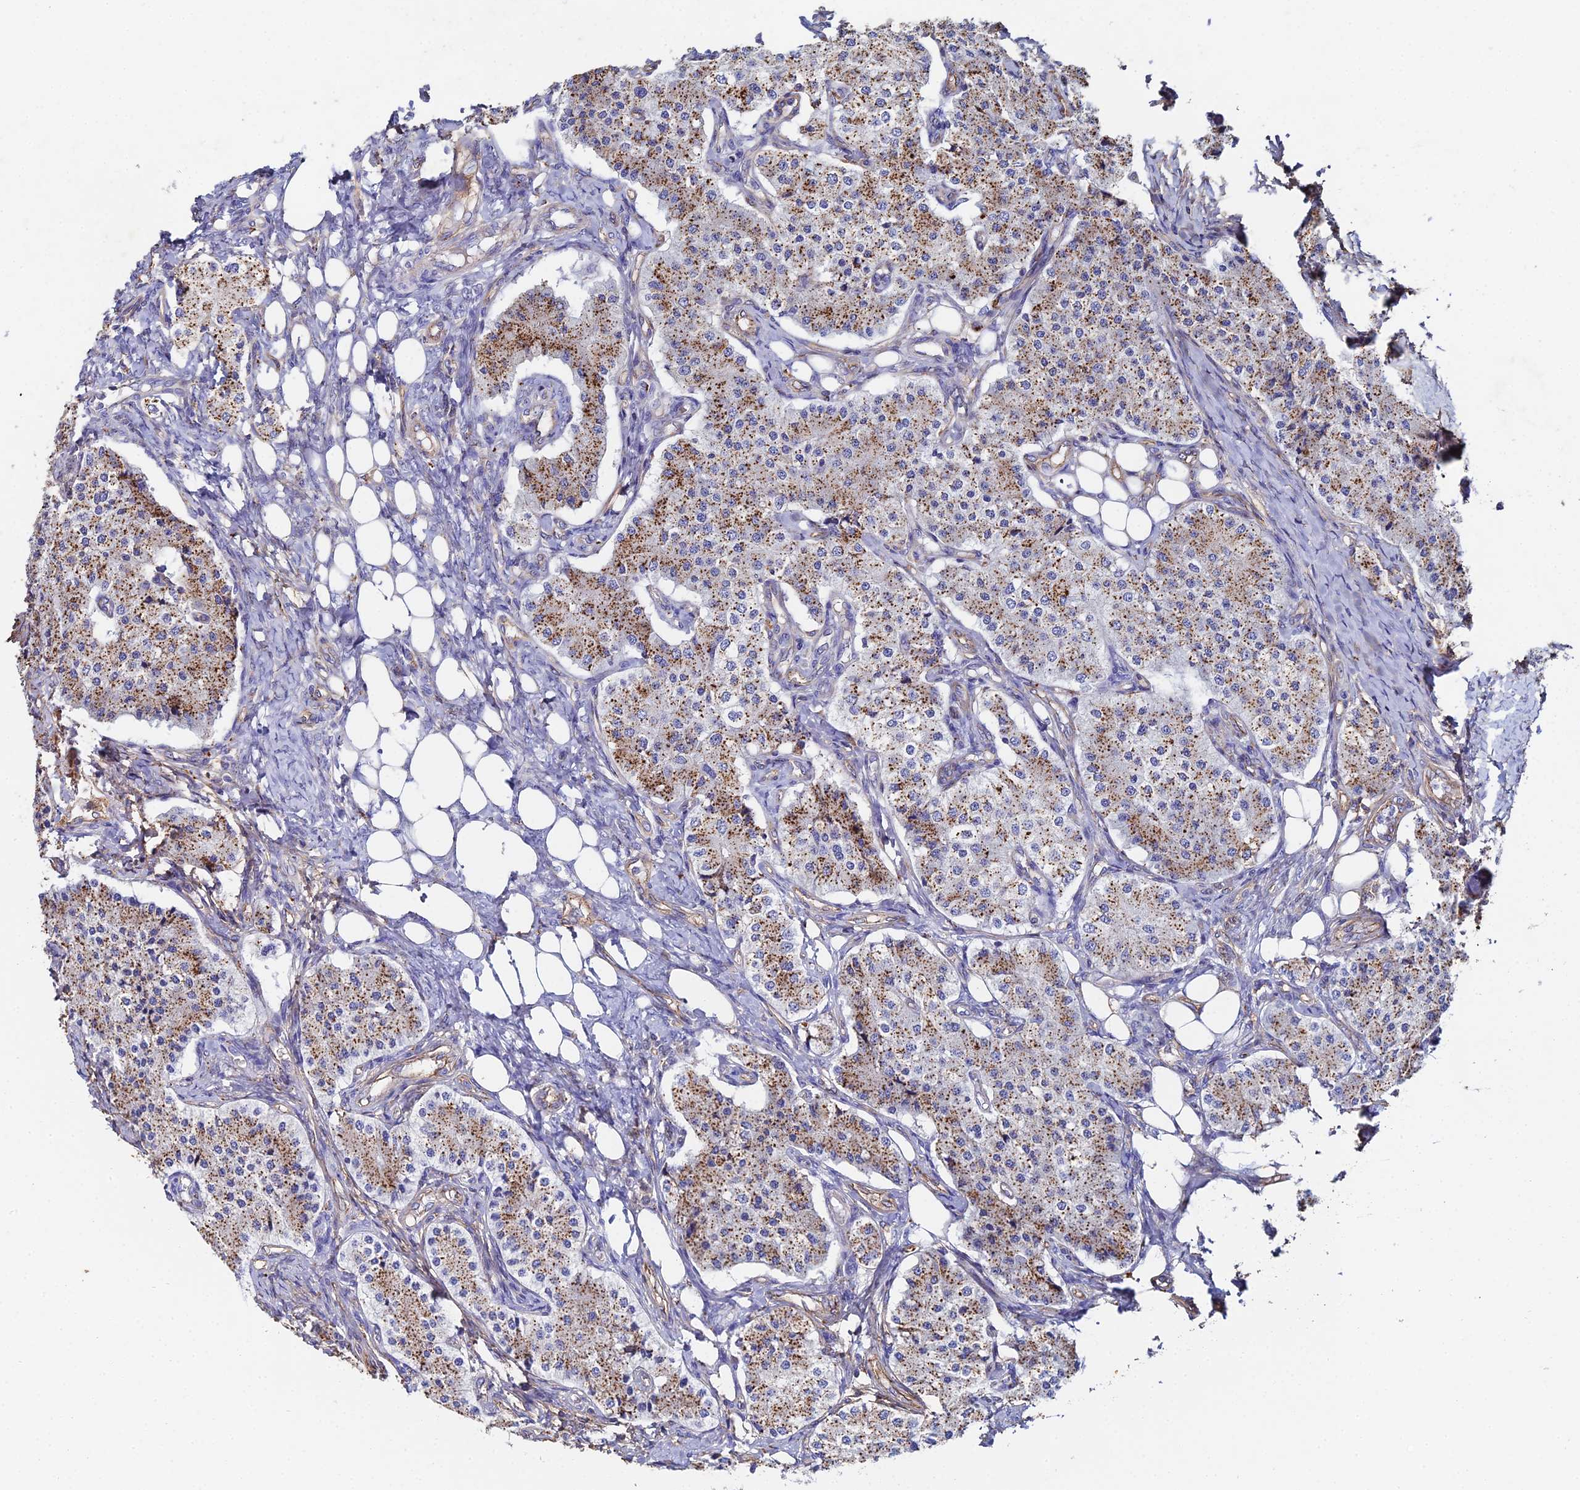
{"staining": {"intensity": "strong", "quantity": ">75%", "location": "cytoplasmic/membranous"}, "tissue": "carcinoid", "cell_type": "Tumor cells", "image_type": "cancer", "snomed": [{"axis": "morphology", "description": "Carcinoid, malignant, NOS"}, {"axis": "topography", "description": "Colon"}], "caption": "DAB (3,3'-diaminobenzidine) immunohistochemical staining of human carcinoid exhibits strong cytoplasmic/membranous protein positivity in about >75% of tumor cells.", "gene": "C6", "patient": {"sex": "female", "age": 52}}